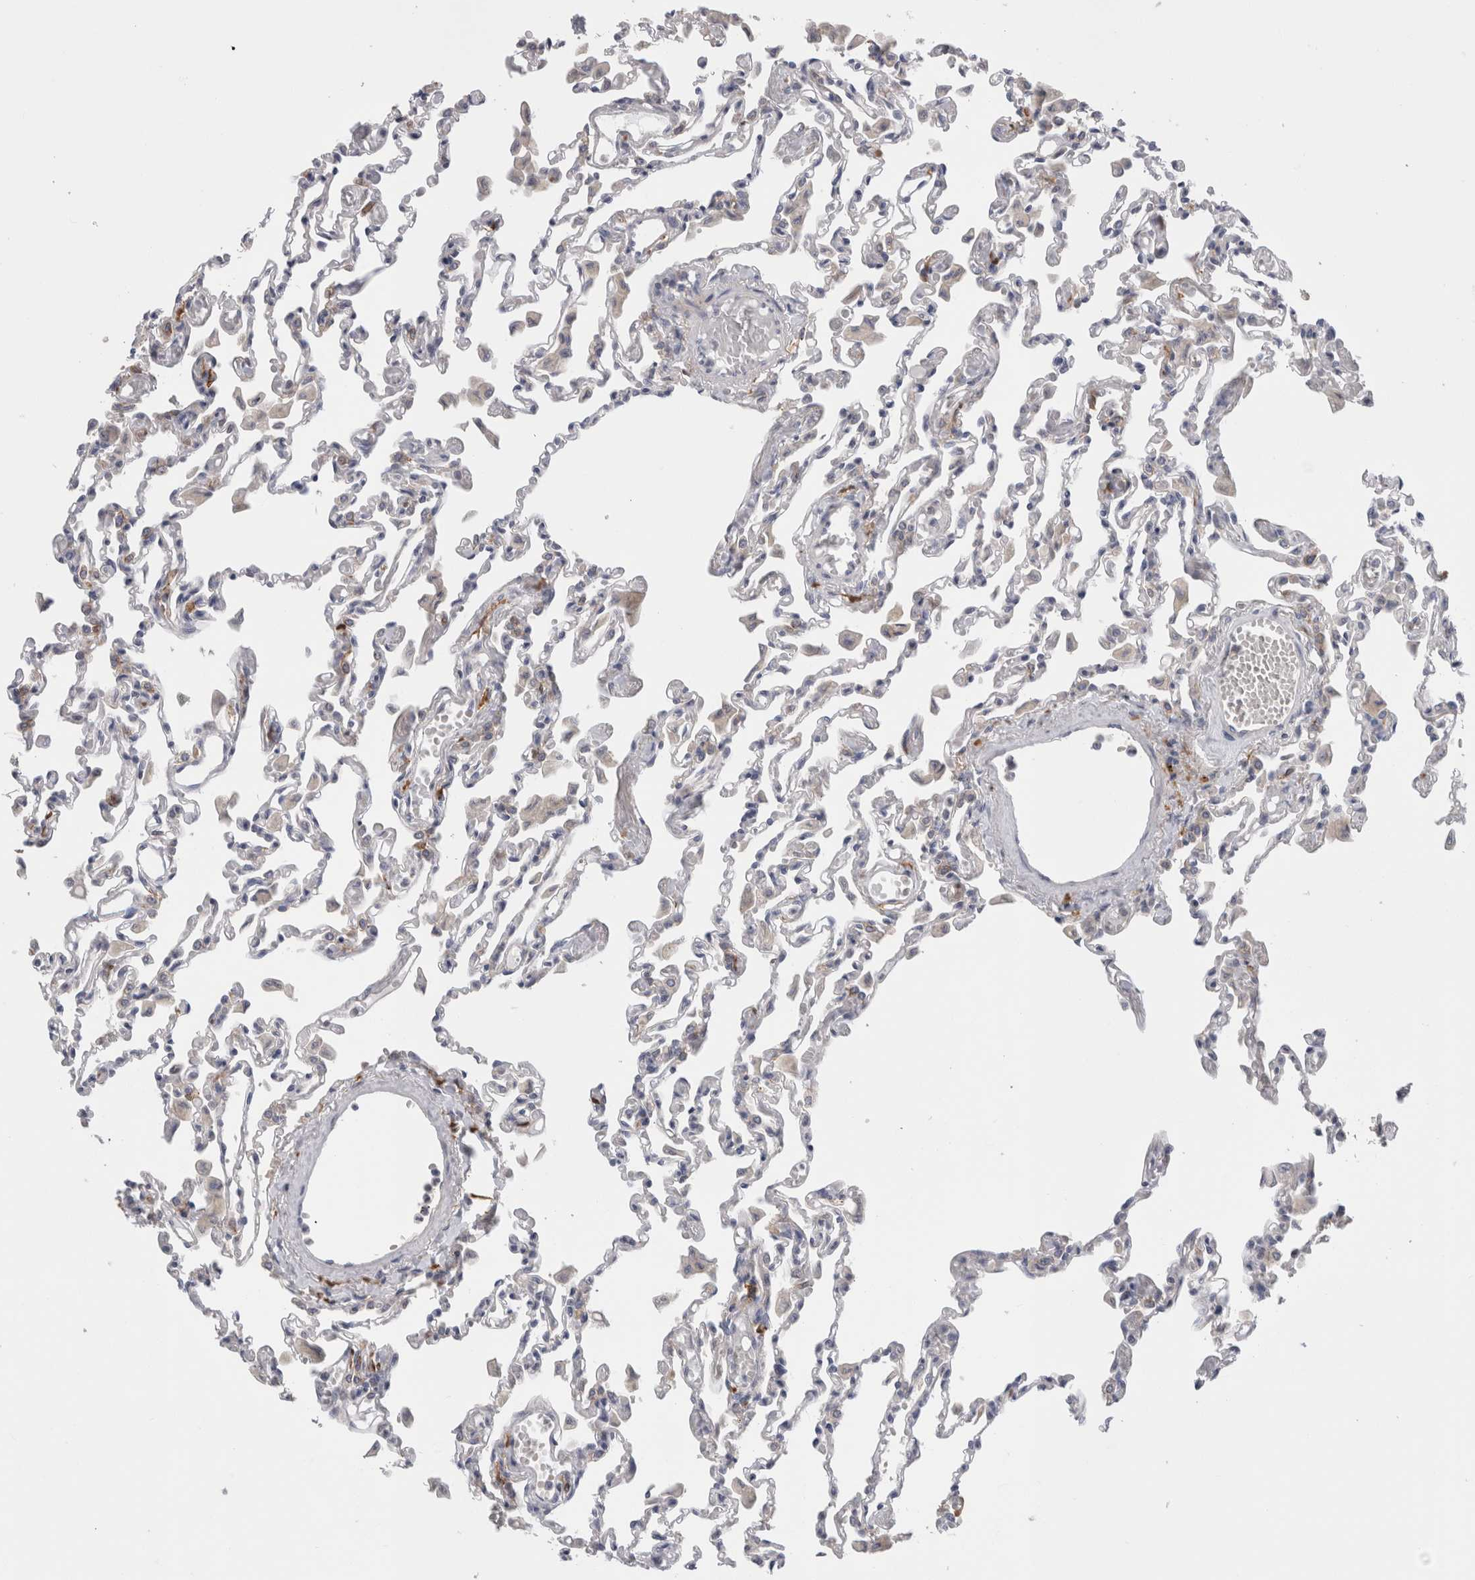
{"staining": {"intensity": "weak", "quantity": "<25%", "location": "cytoplasmic/membranous"}, "tissue": "lung", "cell_type": "Alveolar cells", "image_type": "normal", "snomed": [{"axis": "morphology", "description": "Normal tissue, NOS"}, {"axis": "topography", "description": "Bronchus"}, {"axis": "topography", "description": "Lung"}], "caption": "Alveolar cells show no significant positivity in unremarkable lung. (DAB immunohistochemistry, high magnification).", "gene": "SLC20A2", "patient": {"sex": "female", "age": 49}}